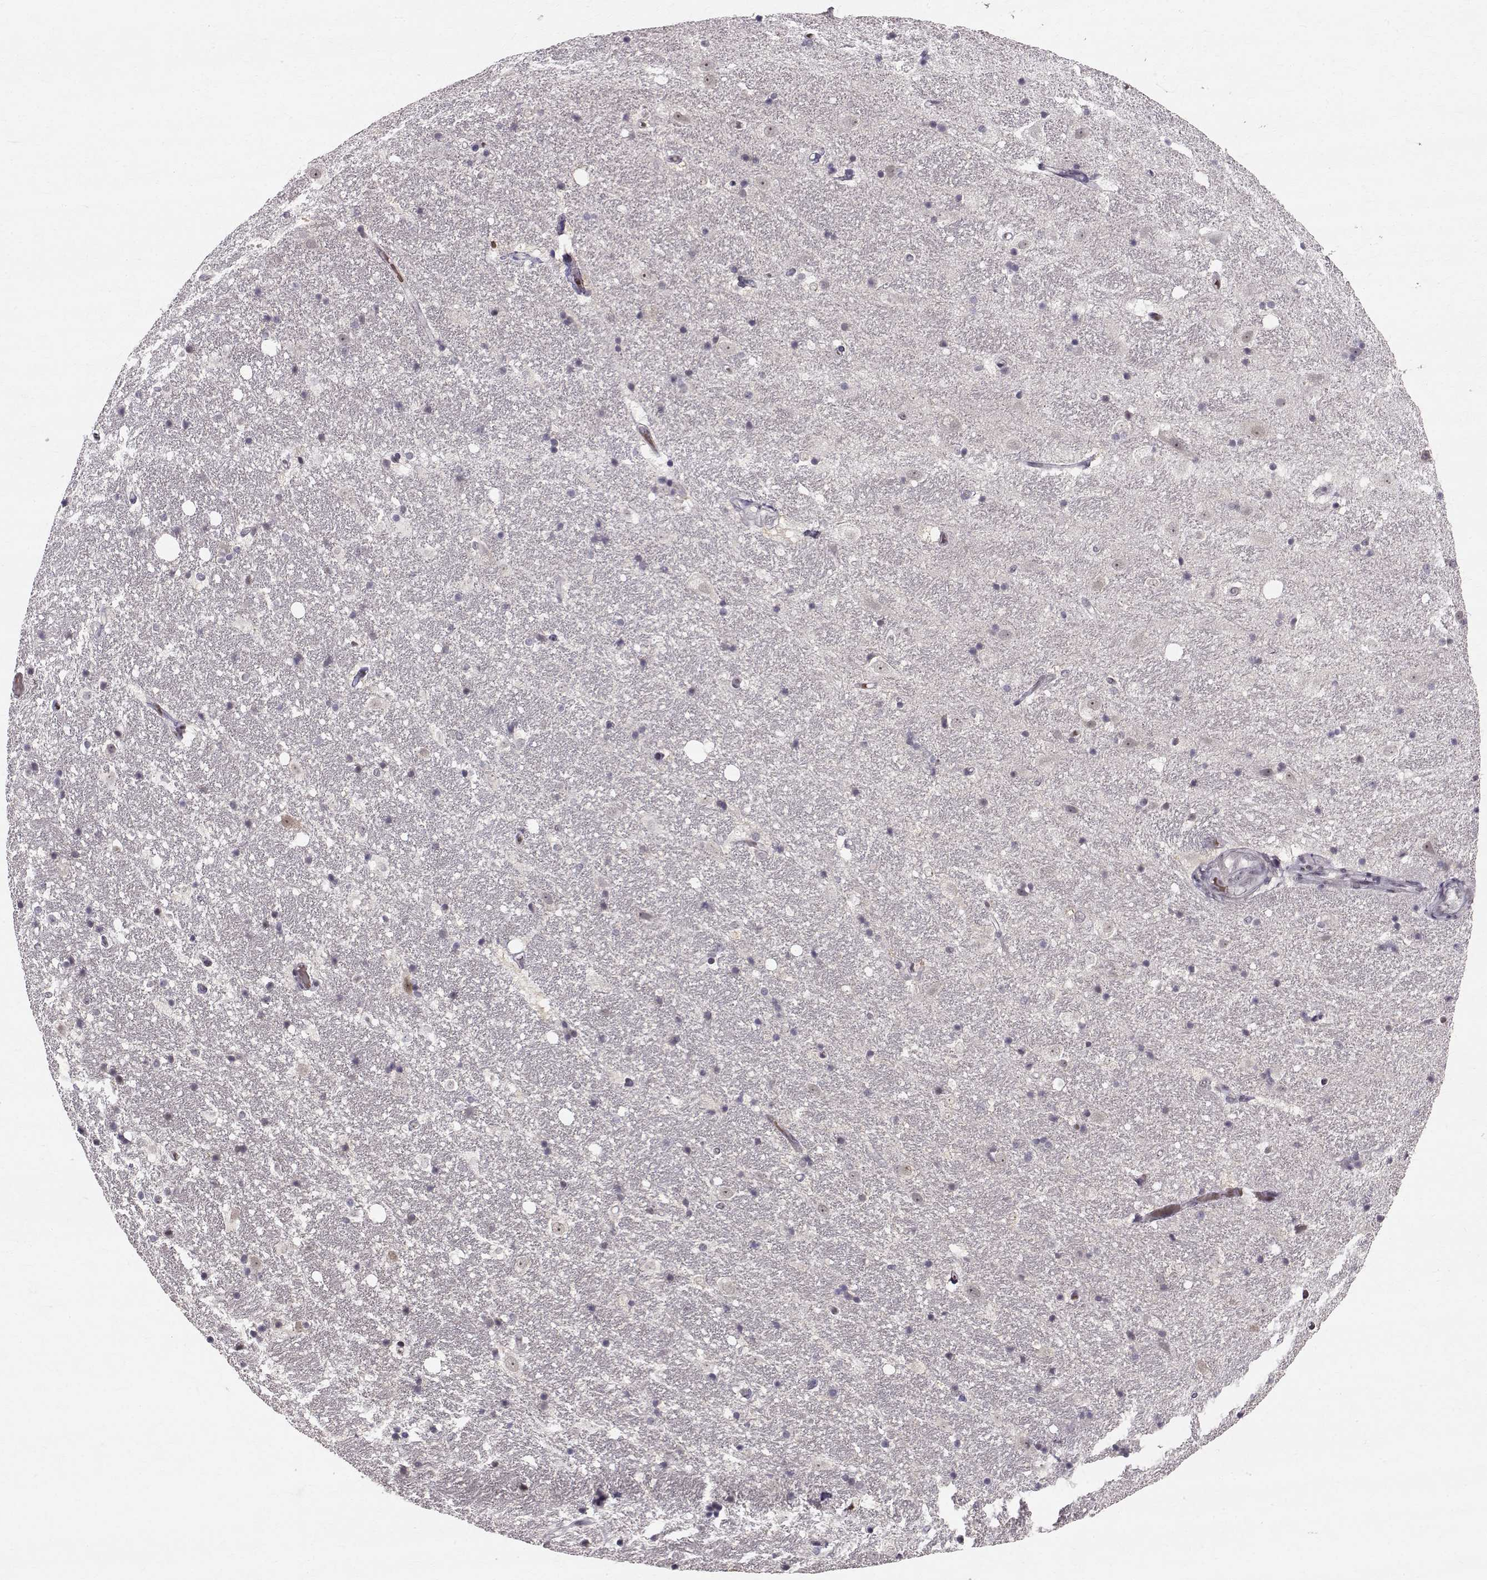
{"staining": {"intensity": "negative", "quantity": "none", "location": "none"}, "tissue": "hippocampus", "cell_type": "Glial cells", "image_type": "normal", "snomed": [{"axis": "morphology", "description": "Normal tissue, NOS"}, {"axis": "topography", "description": "Hippocampus"}], "caption": "Immunohistochemistry image of unremarkable hippocampus stained for a protein (brown), which reveals no staining in glial cells. The staining was performed using DAB to visualize the protein expression in brown, while the nuclei were stained in blue with hematoxylin (Magnification: 20x).", "gene": "RPP38", "patient": {"sex": "male", "age": 49}}